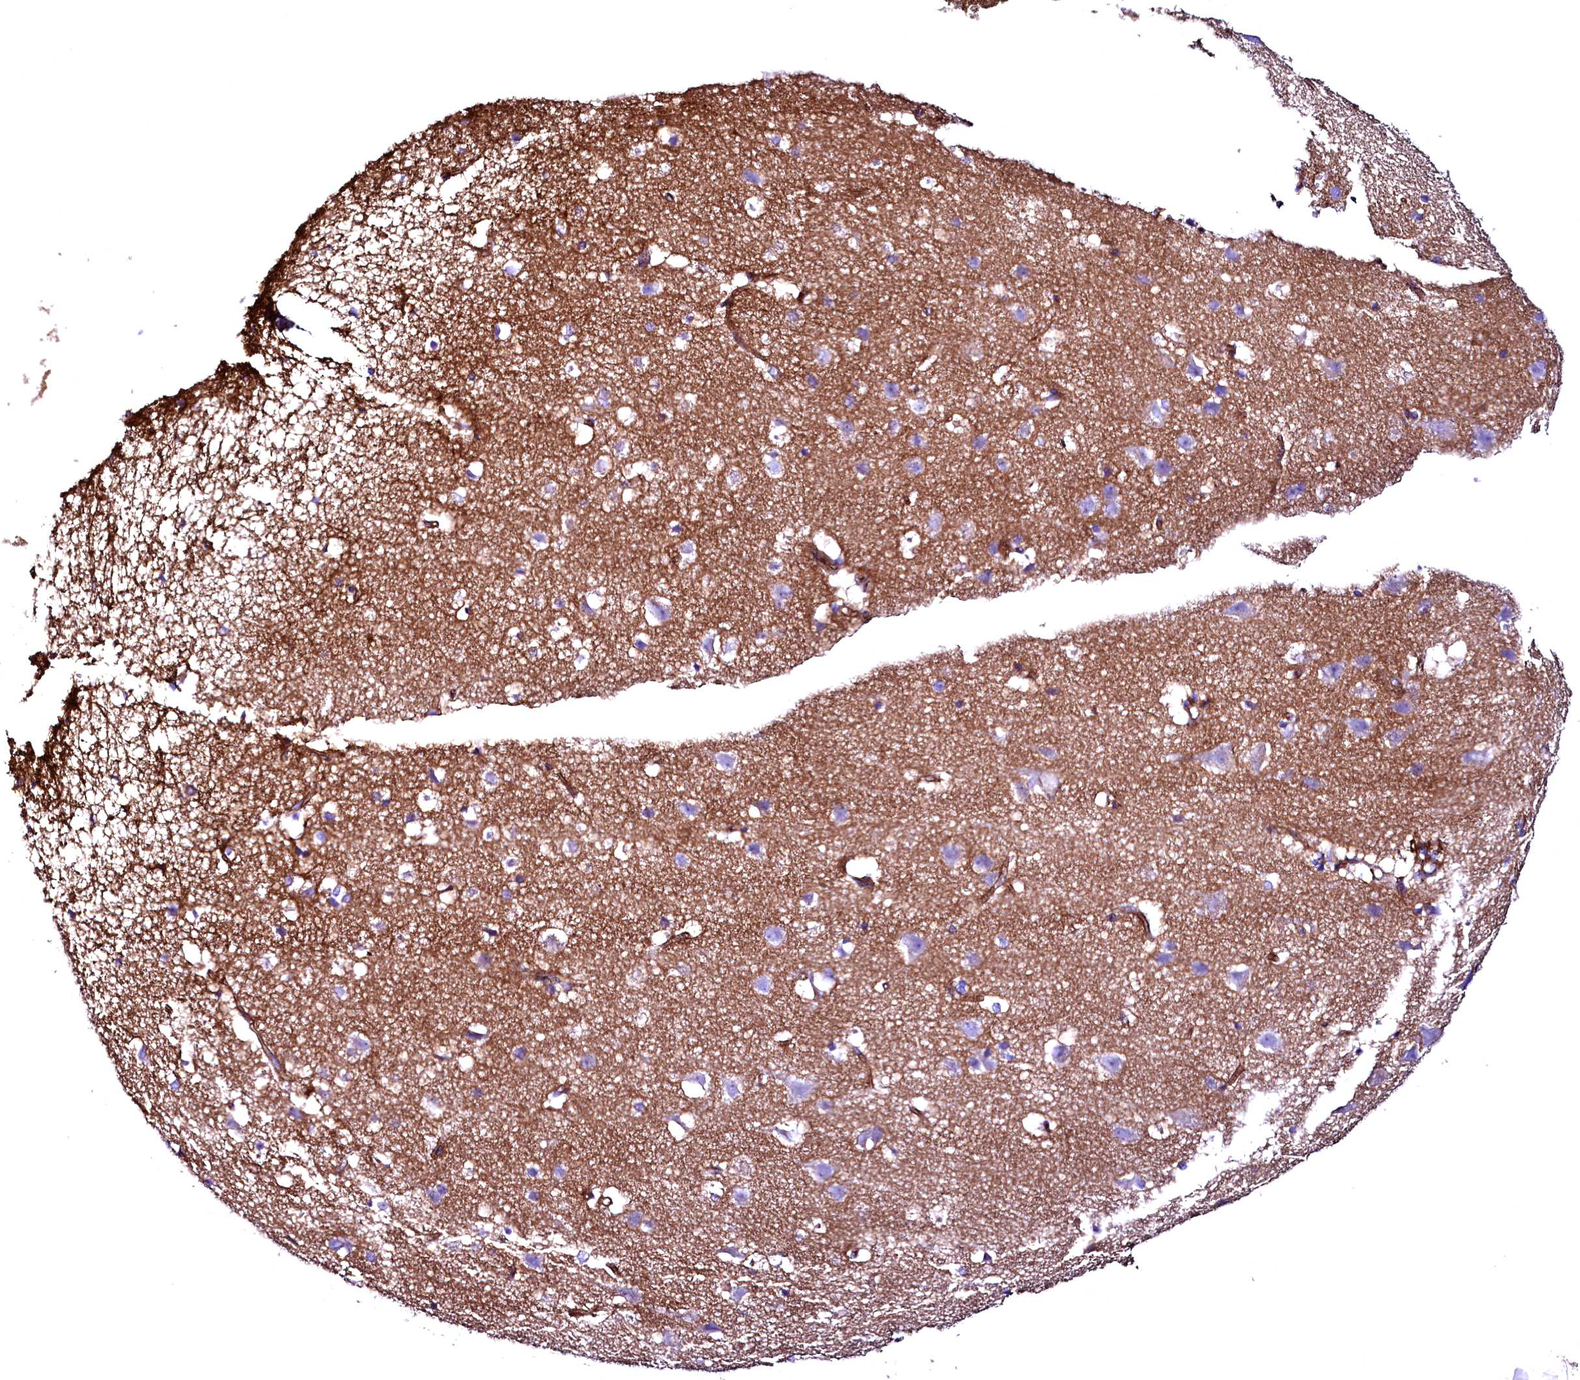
{"staining": {"intensity": "moderate", "quantity": ">75%", "location": "cytoplasmic/membranous"}, "tissue": "cerebral cortex", "cell_type": "Endothelial cells", "image_type": "normal", "snomed": [{"axis": "morphology", "description": "Normal tissue, NOS"}, {"axis": "topography", "description": "Cerebral cortex"}], "caption": "A photomicrograph showing moderate cytoplasmic/membranous positivity in approximately >75% of endothelial cells in unremarkable cerebral cortex, as visualized by brown immunohistochemical staining.", "gene": "SLF1", "patient": {"sex": "male", "age": 54}}